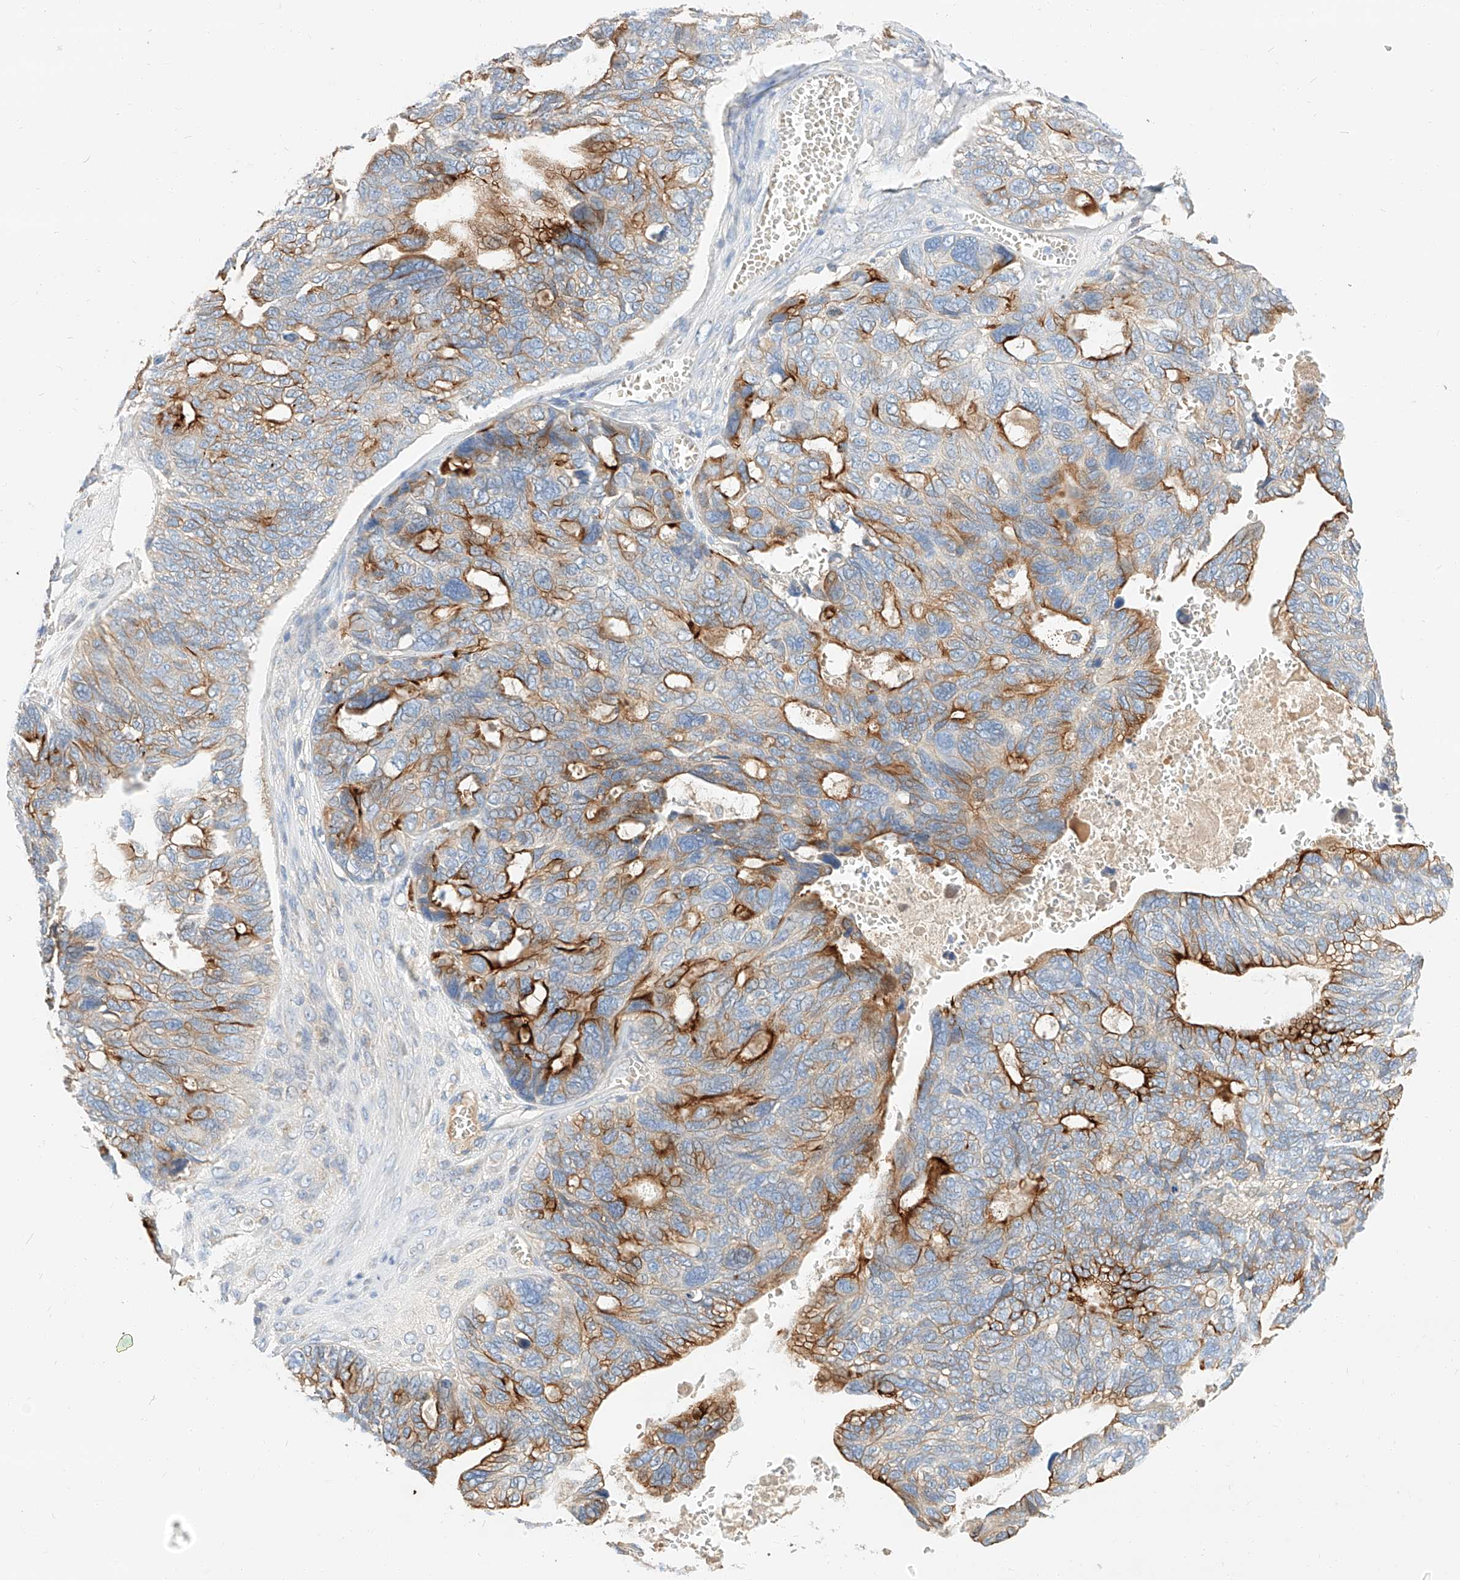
{"staining": {"intensity": "strong", "quantity": "25%-75%", "location": "cytoplasmic/membranous"}, "tissue": "ovarian cancer", "cell_type": "Tumor cells", "image_type": "cancer", "snomed": [{"axis": "morphology", "description": "Cystadenocarcinoma, serous, NOS"}, {"axis": "topography", "description": "Ovary"}], "caption": "A brown stain labels strong cytoplasmic/membranous positivity of a protein in human ovarian cancer tumor cells.", "gene": "MAP7", "patient": {"sex": "female", "age": 79}}